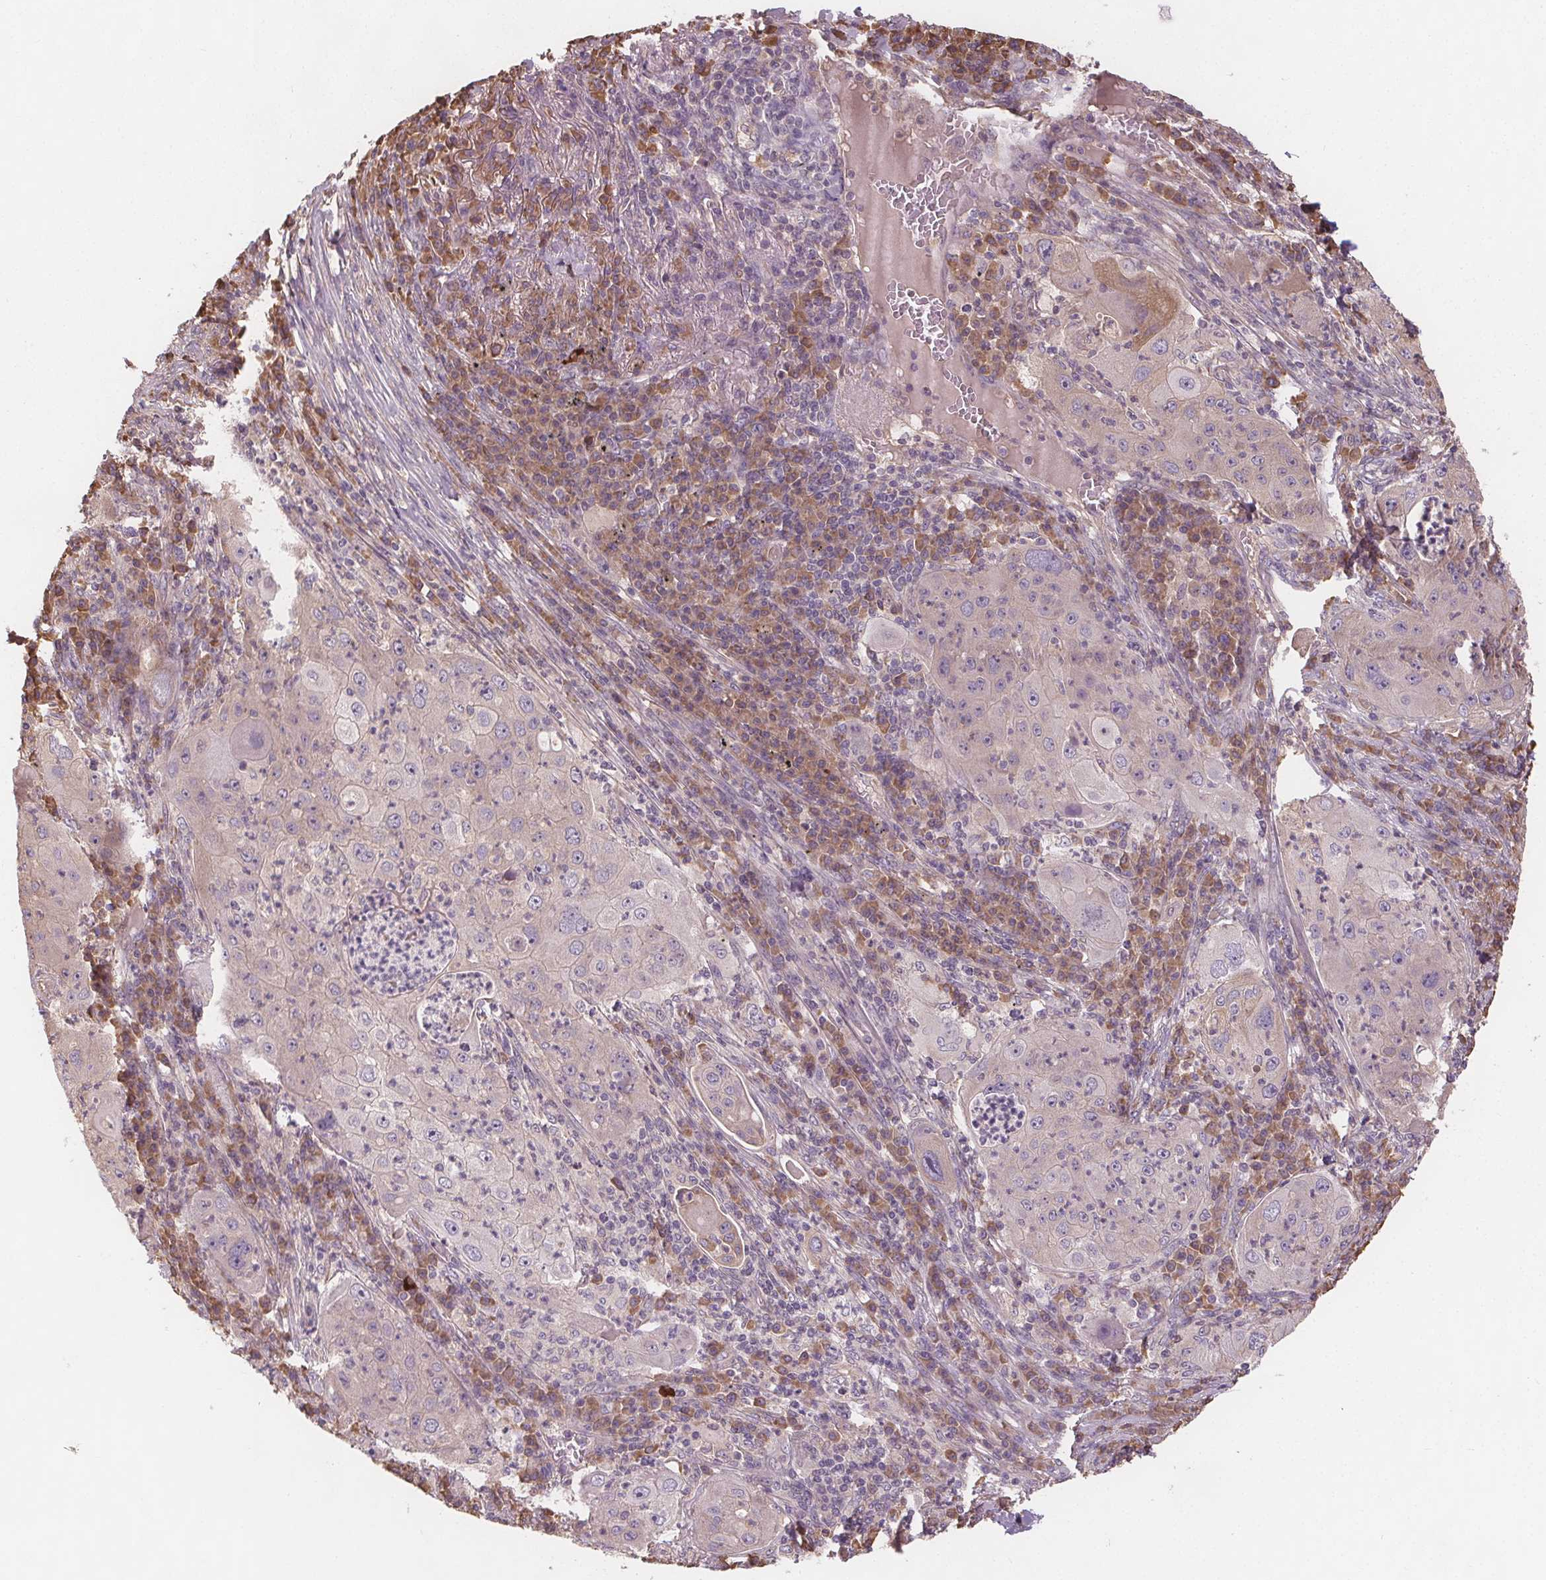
{"staining": {"intensity": "negative", "quantity": "none", "location": "none"}, "tissue": "lung cancer", "cell_type": "Tumor cells", "image_type": "cancer", "snomed": [{"axis": "morphology", "description": "Squamous cell carcinoma, NOS"}, {"axis": "topography", "description": "Lung"}], "caption": "Tumor cells show no significant protein staining in lung cancer. (DAB immunohistochemistry, high magnification).", "gene": "TMEM80", "patient": {"sex": "female", "age": 59}}